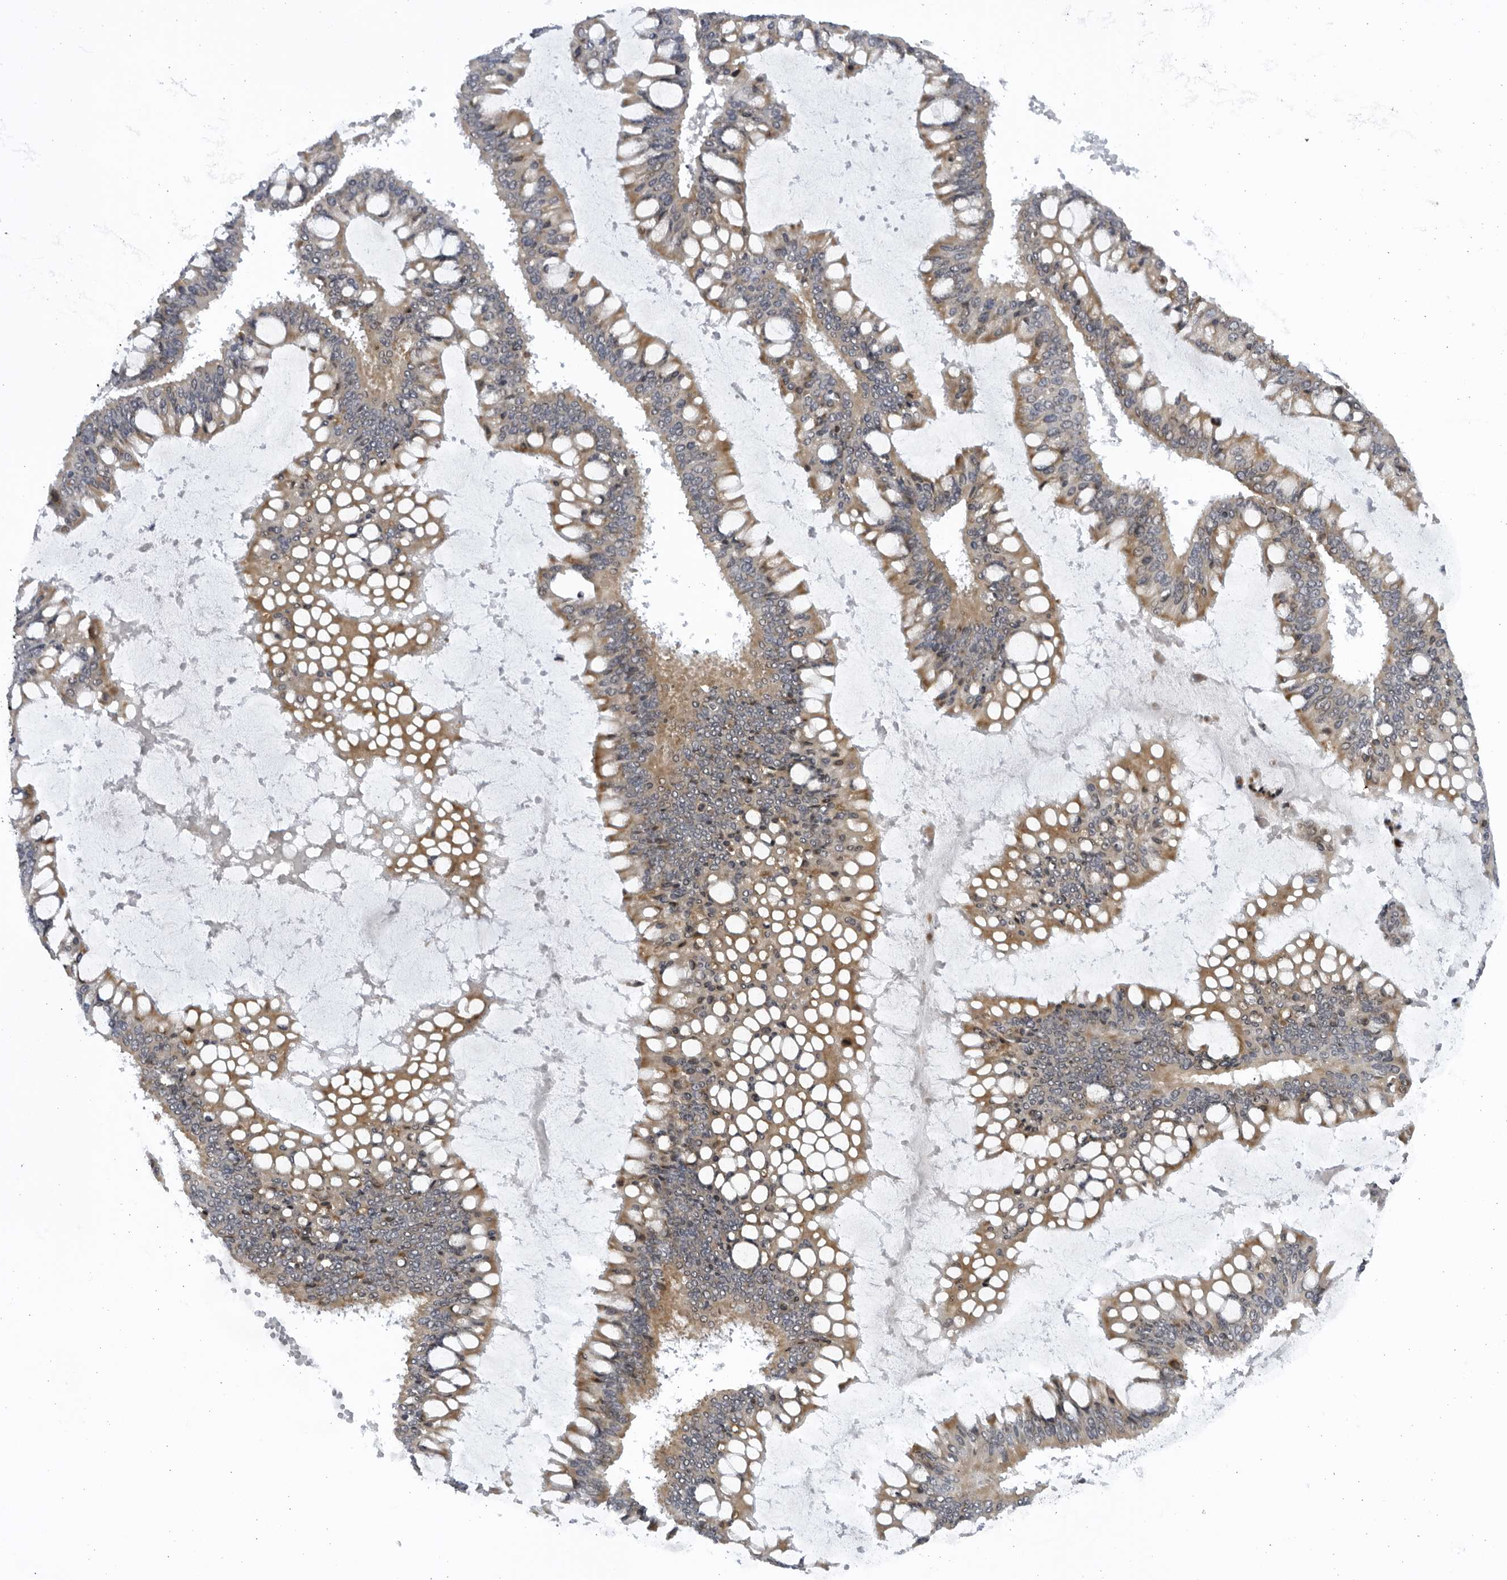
{"staining": {"intensity": "moderate", "quantity": ">75%", "location": "cytoplasmic/membranous"}, "tissue": "ovarian cancer", "cell_type": "Tumor cells", "image_type": "cancer", "snomed": [{"axis": "morphology", "description": "Cystadenocarcinoma, mucinous, NOS"}, {"axis": "topography", "description": "Ovary"}], "caption": "Protein staining of ovarian mucinous cystadenocarcinoma tissue demonstrates moderate cytoplasmic/membranous positivity in approximately >75% of tumor cells.", "gene": "SLC25A22", "patient": {"sex": "female", "age": 73}}